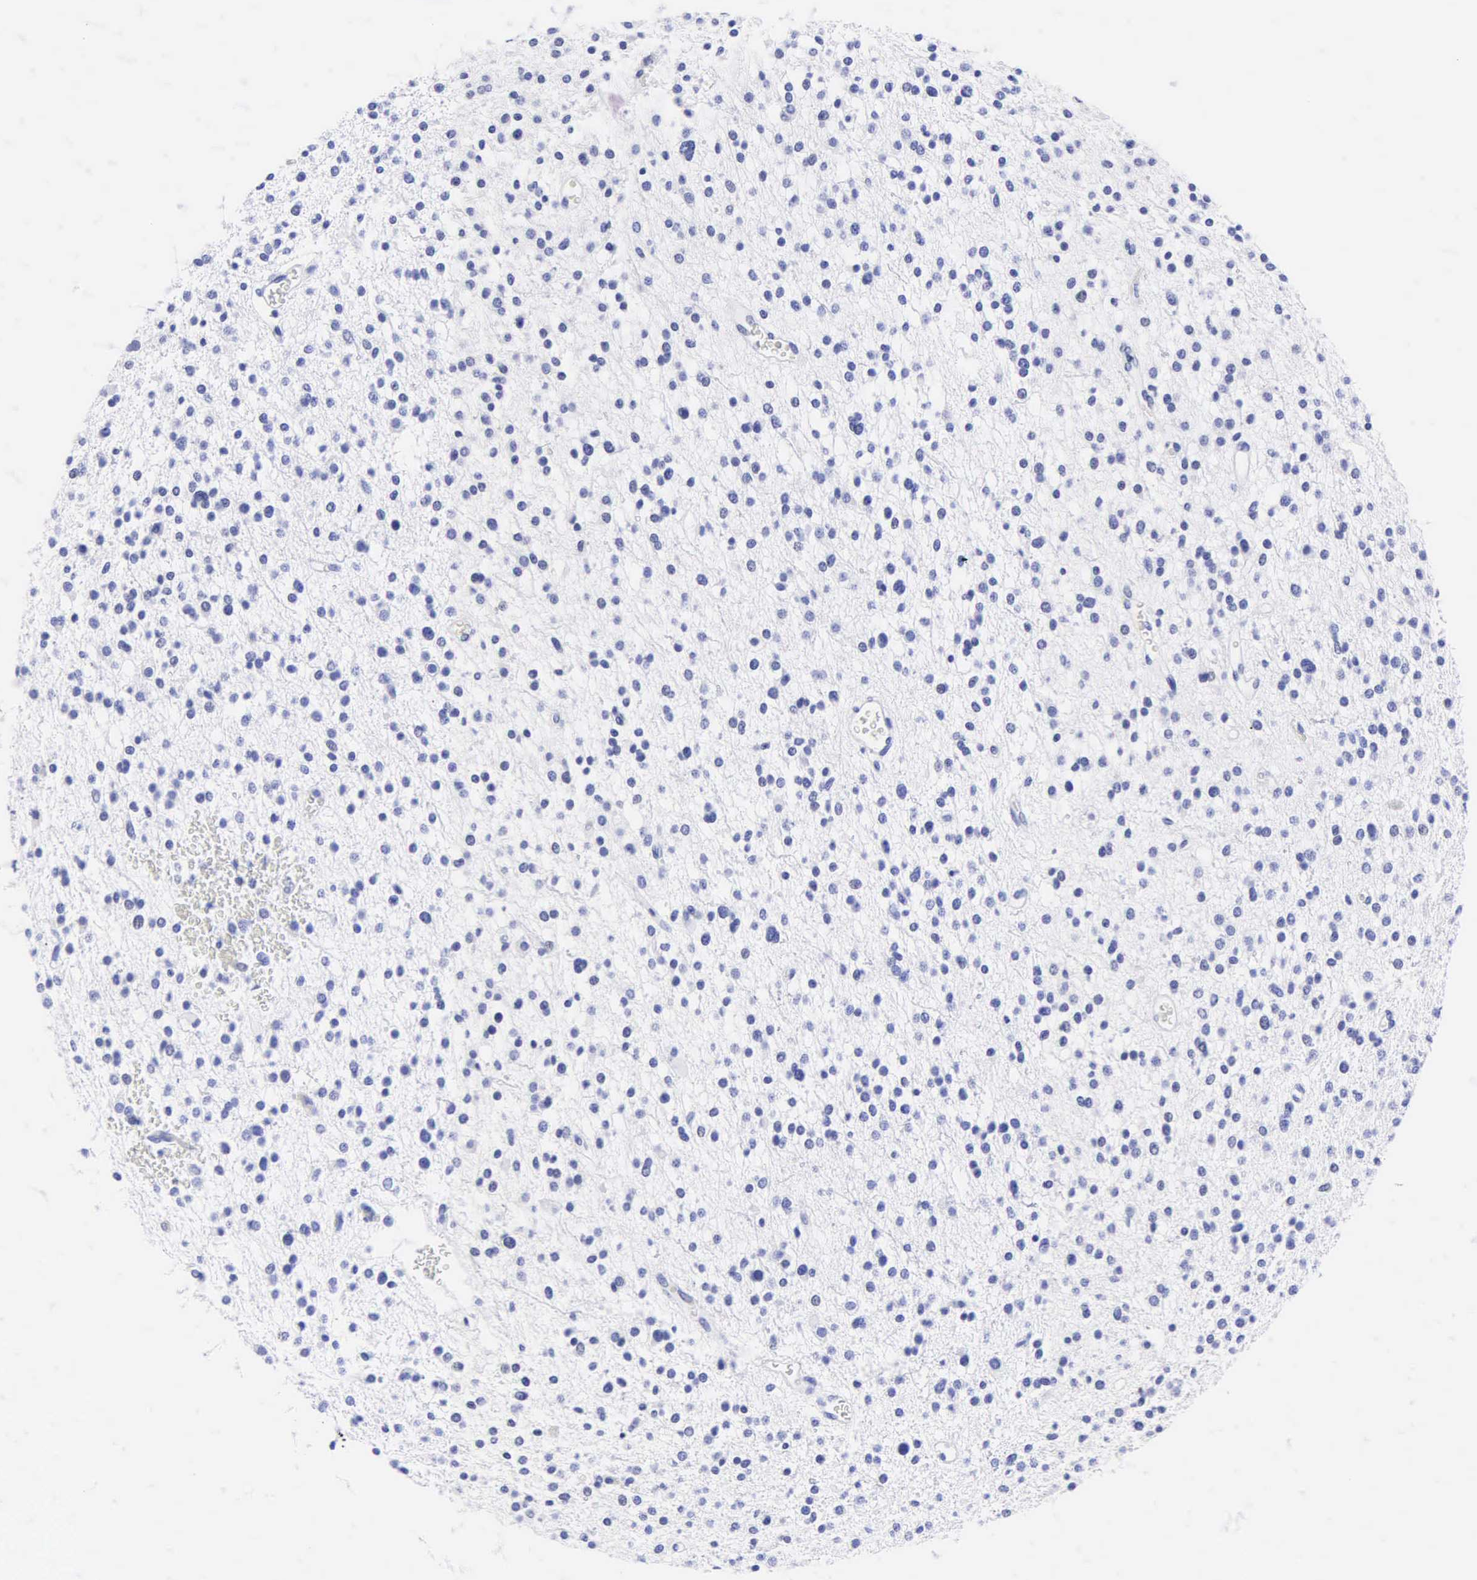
{"staining": {"intensity": "negative", "quantity": "none", "location": "none"}, "tissue": "glioma", "cell_type": "Tumor cells", "image_type": "cancer", "snomed": [{"axis": "morphology", "description": "Glioma, malignant, Low grade"}, {"axis": "topography", "description": "Brain"}], "caption": "High power microscopy photomicrograph of an immunohistochemistry (IHC) histopathology image of malignant glioma (low-grade), revealing no significant expression in tumor cells.", "gene": "KRT20", "patient": {"sex": "female", "age": 36}}